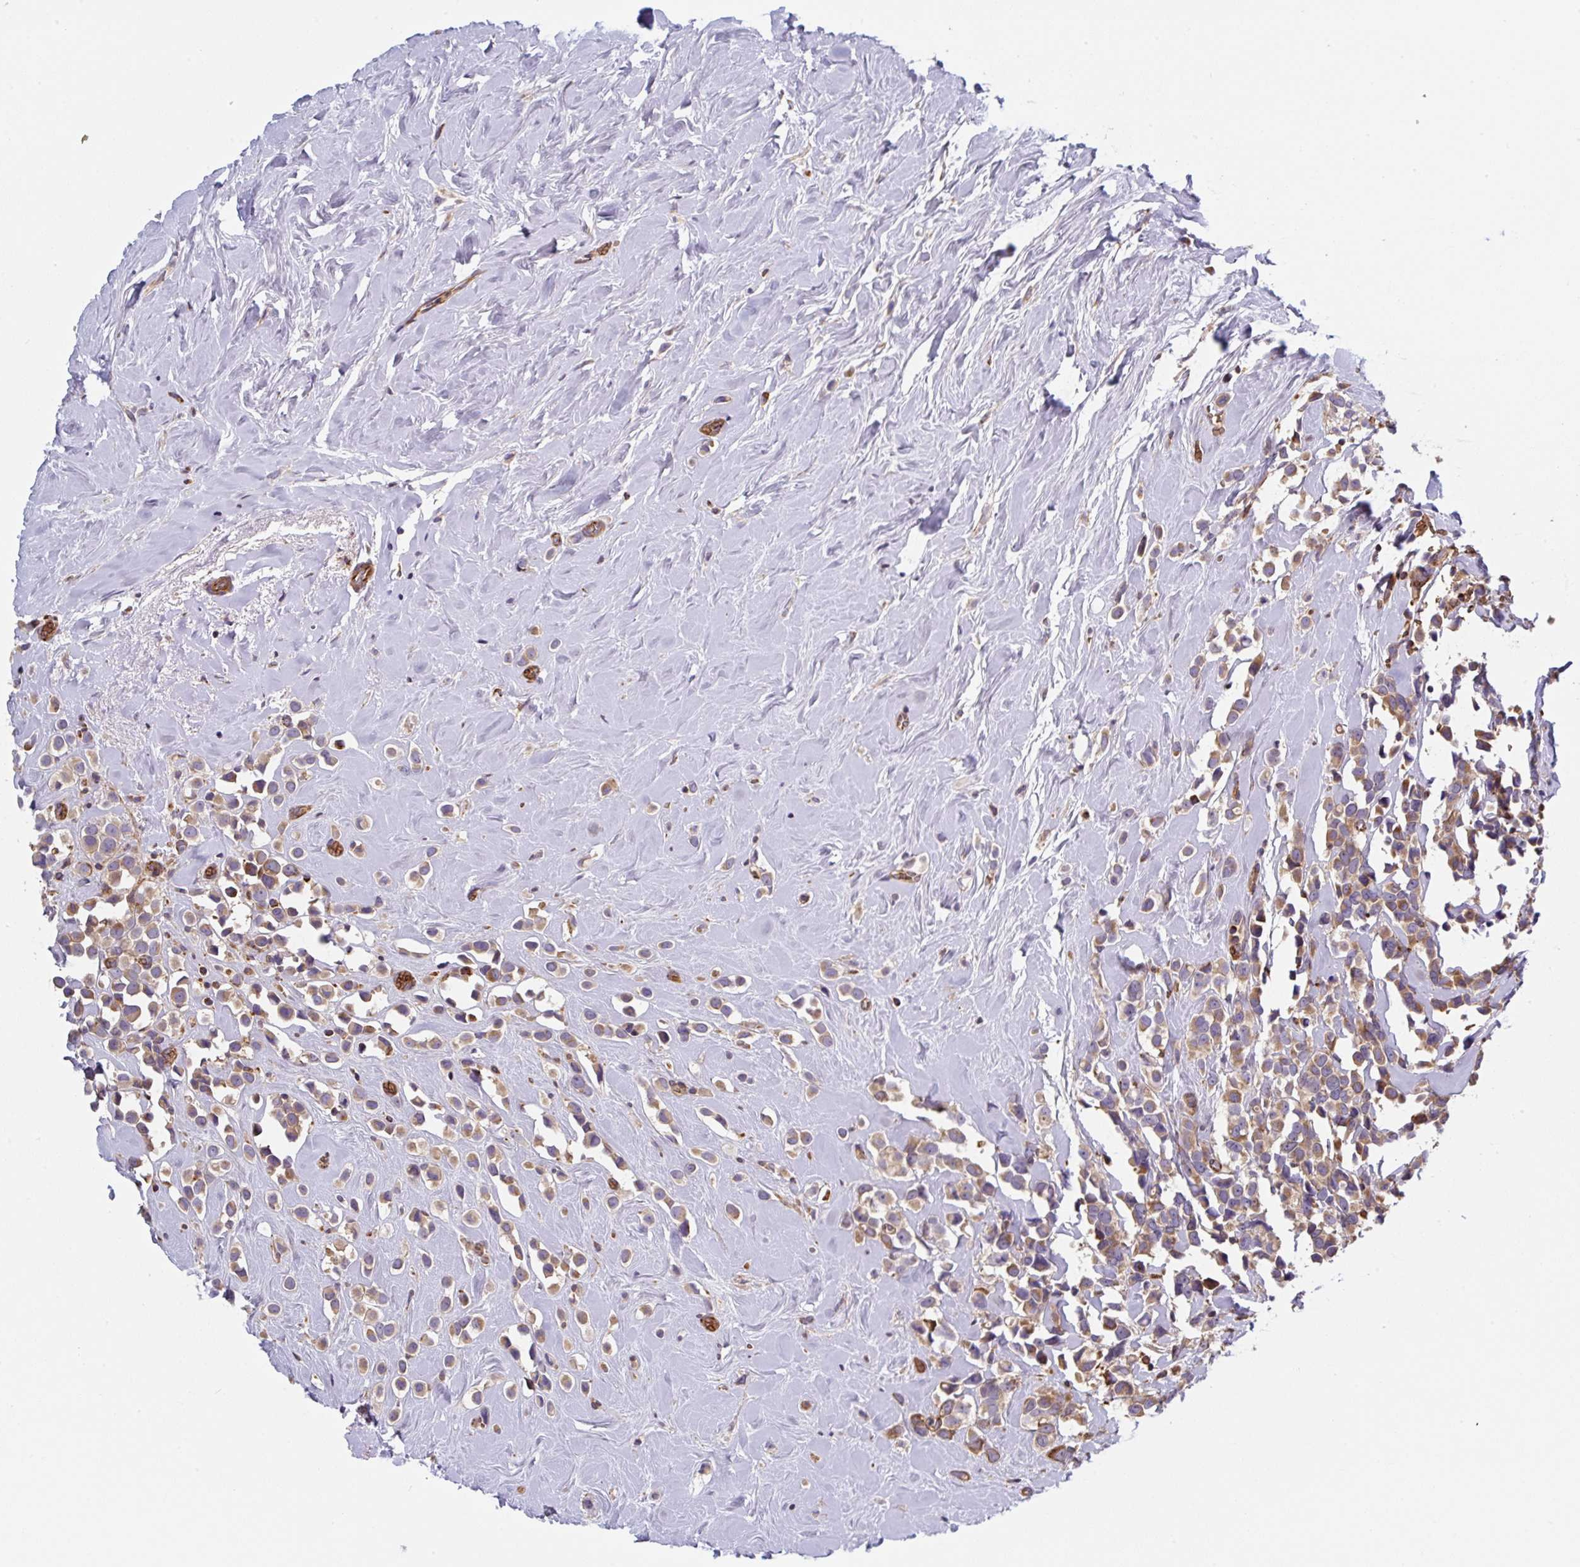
{"staining": {"intensity": "moderate", "quantity": ">75%", "location": "cytoplasmic/membranous"}, "tissue": "breast cancer", "cell_type": "Tumor cells", "image_type": "cancer", "snomed": [{"axis": "morphology", "description": "Duct carcinoma"}, {"axis": "topography", "description": "Breast"}], "caption": "Breast infiltrating ductal carcinoma stained with immunohistochemistry (IHC) reveals moderate cytoplasmic/membranous positivity in approximately >75% of tumor cells.", "gene": "APOBEC3D", "patient": {"sex": "female", "age": 80}}